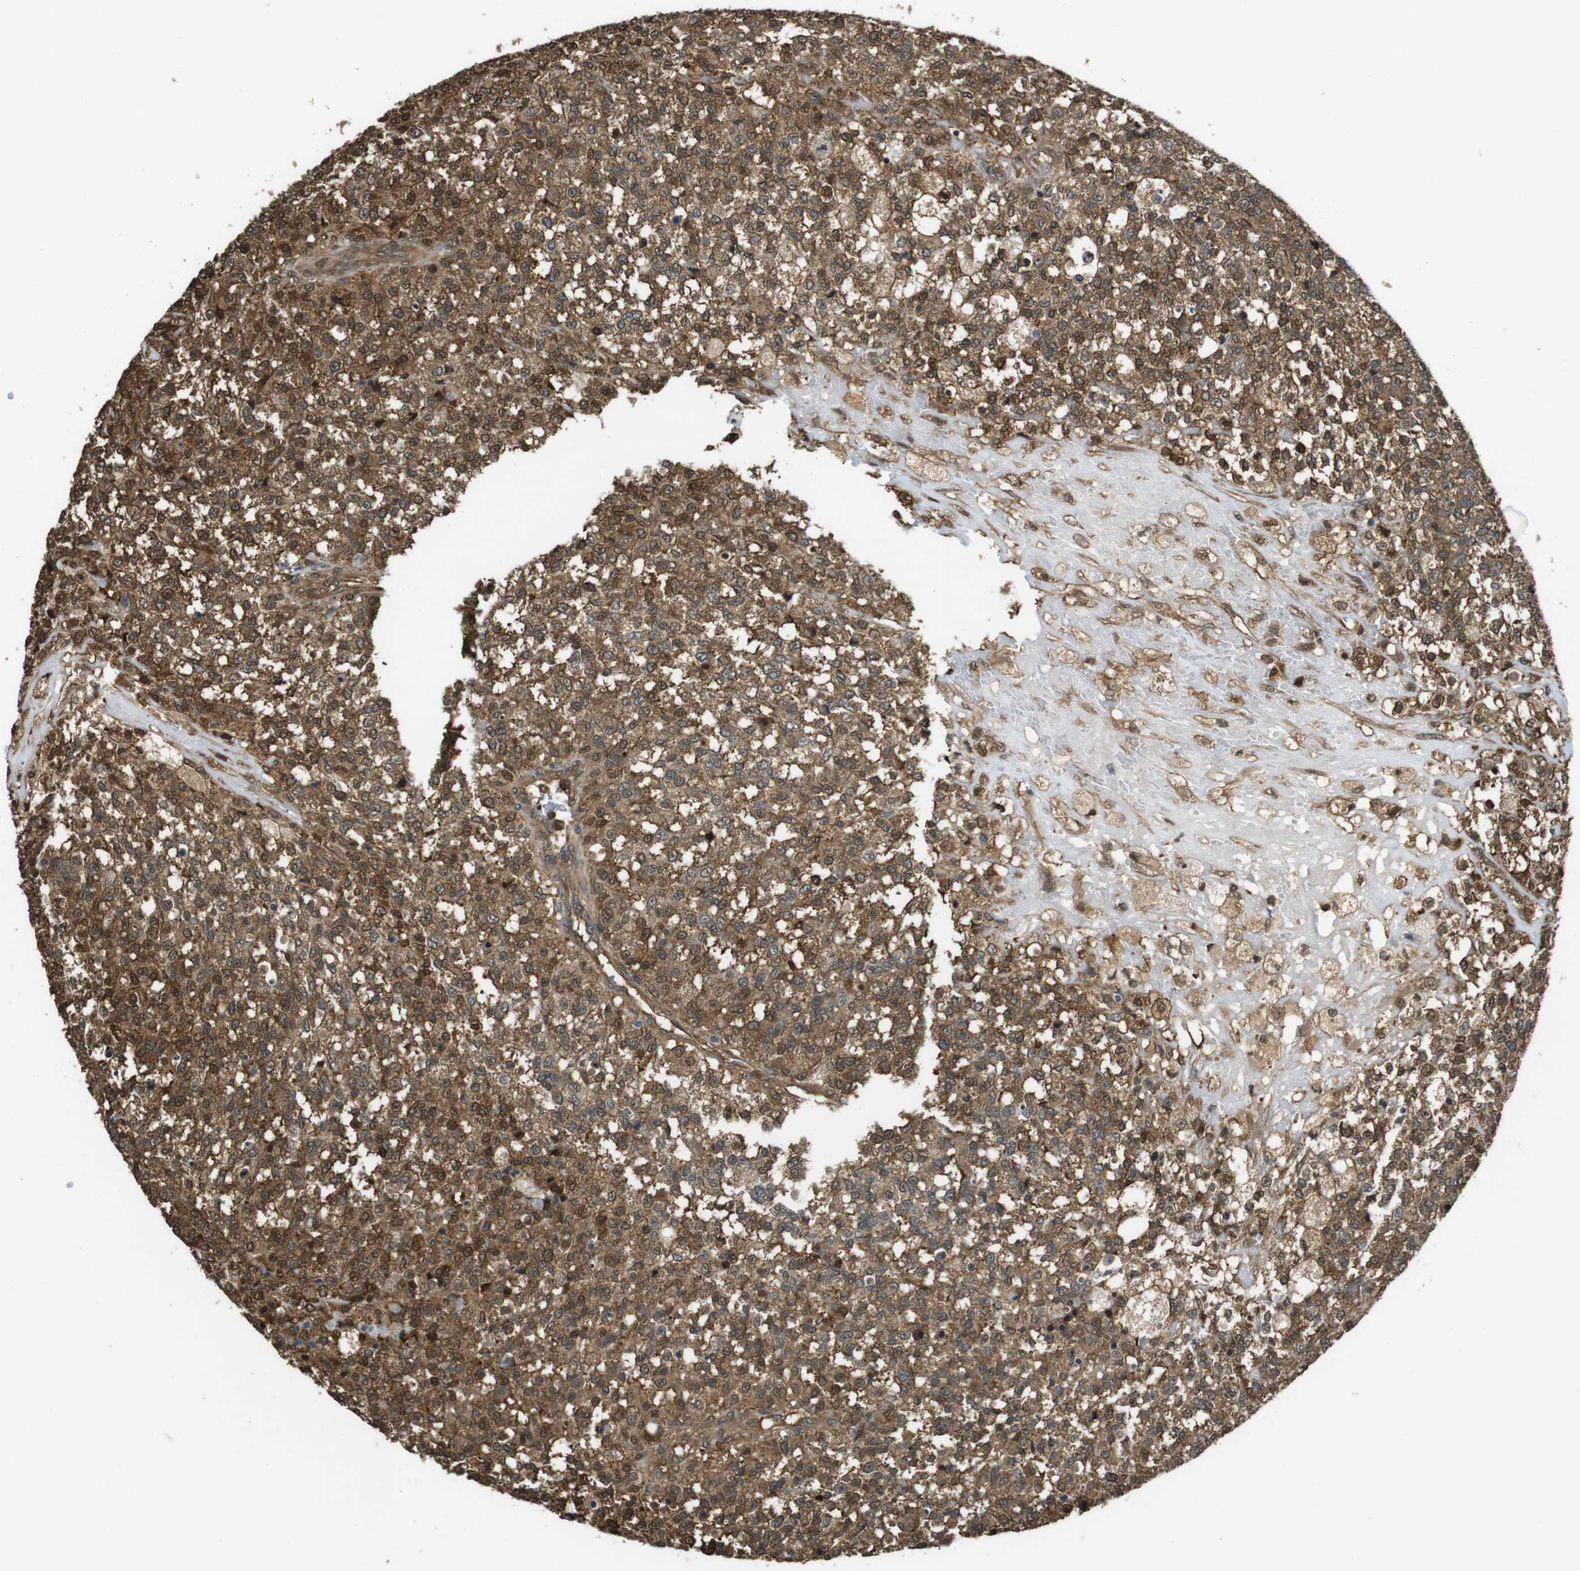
{"staining": {"intensity": "moderate", "quantity": ">75%", "location": "cytoplasmic/membranous,nuclear"}, "tissue": "testis cancer", "cell_type": "Tumor cells", "image_type": "cancer", "snomed": [{"axis": "morphology", "description": "Seminoma, NOS"}, {"axis": "topography", "description": "Testis"}], "caption": "Human testis cancer (seminoma) stained for a protein (brown) exhibits moderate cytoplasmic/membranous and nuclear positive staining in about >75% of tumor cells.", "gene": "ARHGDIA", "patient": {"sex": "male", "age": 59}}